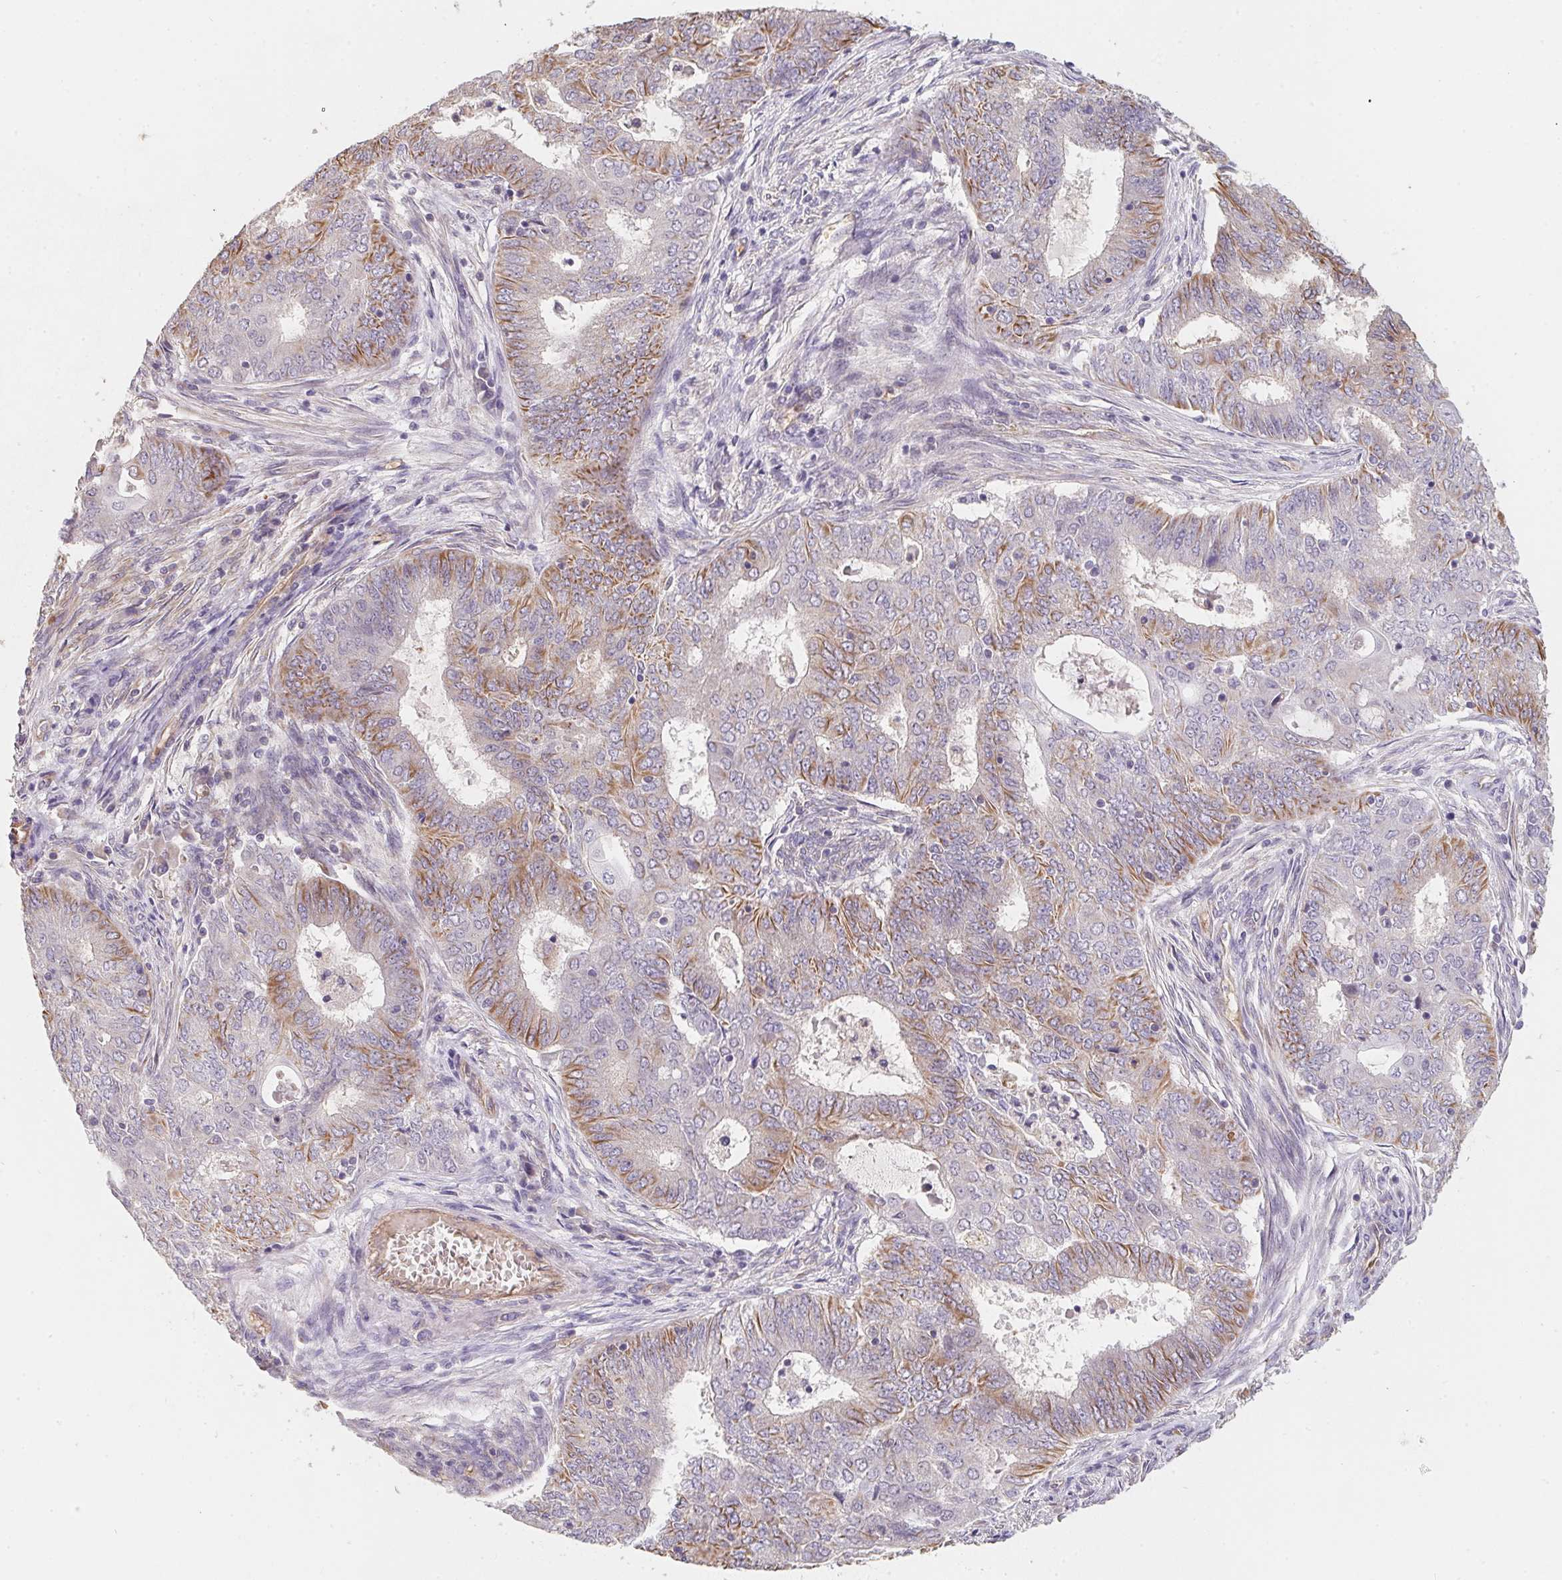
{"staining": {"intensity": "moderate", "quantity": "25%-75%", "location": "cytoplasmic/membranous"}, "tissue": "endometrial cancer", "cell_type": "Tumor cells", "image_type": "cancer", "snomed": [{"axis": "morphology", "description": "Adenocarcinoma, NOS"}, {"axis": "topography", "description": "Endometrium"}], "caption": "Human endometrial cancer (adenocarcinoma) stained with a protein marker demonstrates moderate staining in tumor cells.", "gene": "TBKBP1", "patient": {"sex": "female", "age": 62}}